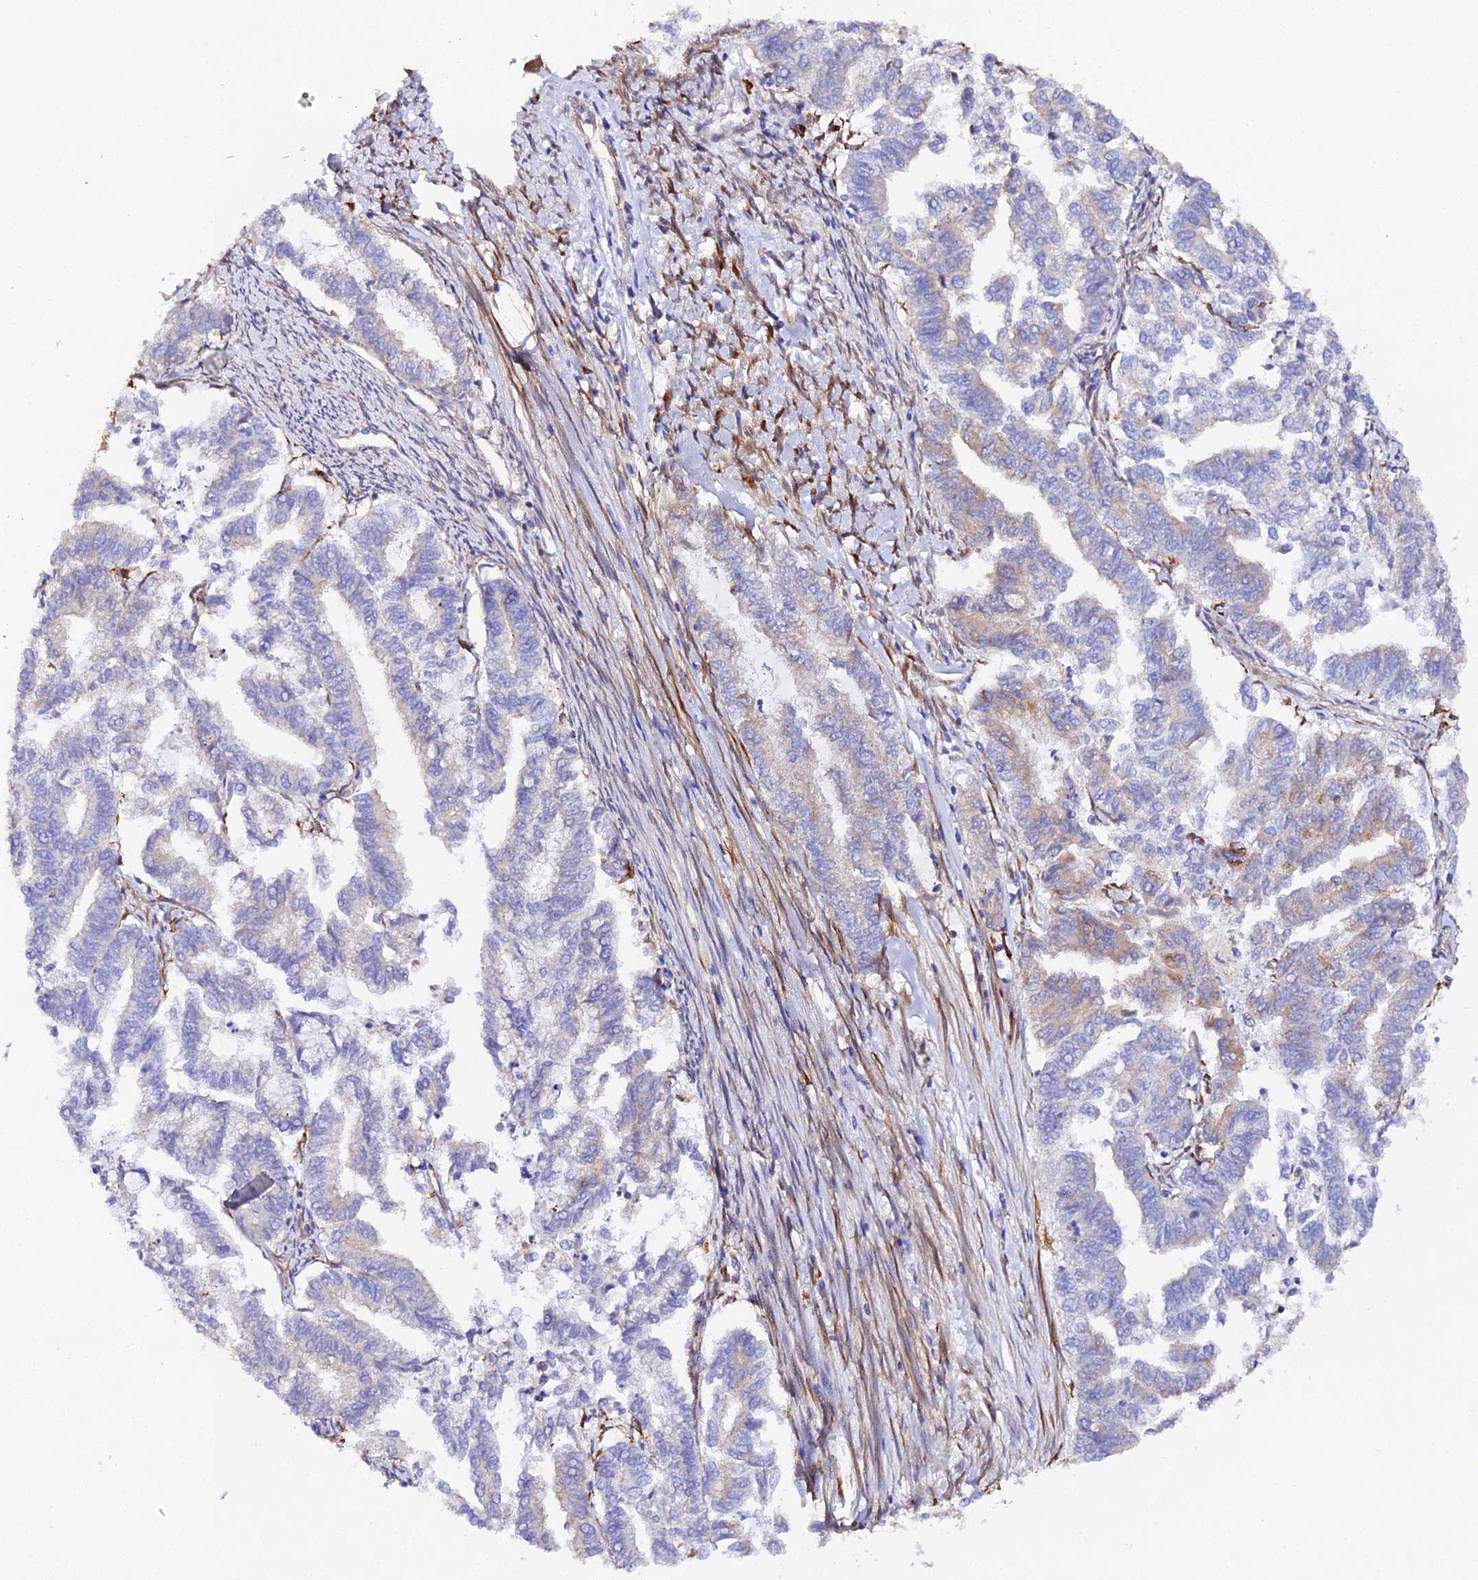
{"staining": {"intensity": "moderate", "quantity": "<25%", "location": "cytoplasmic/membranous"}, "tissue": "endometrial cancer", "cell_type": "Tumor cells", "image_type": "cancer", "snomed": [{"axis": "morphology", "description": "Adenocarcinoma, NOS"}, {"axis": "topography", "description": "Endometrium"}], "caption": "Adenocarcinoma (endometrial) was stained to show a protein in brown. There is low levels of moderate cytoplasmic/membranous staining in about <25% of tumor cells.", "gene": "CFAP45", "patient": {"sex": "female", "age": 79}}